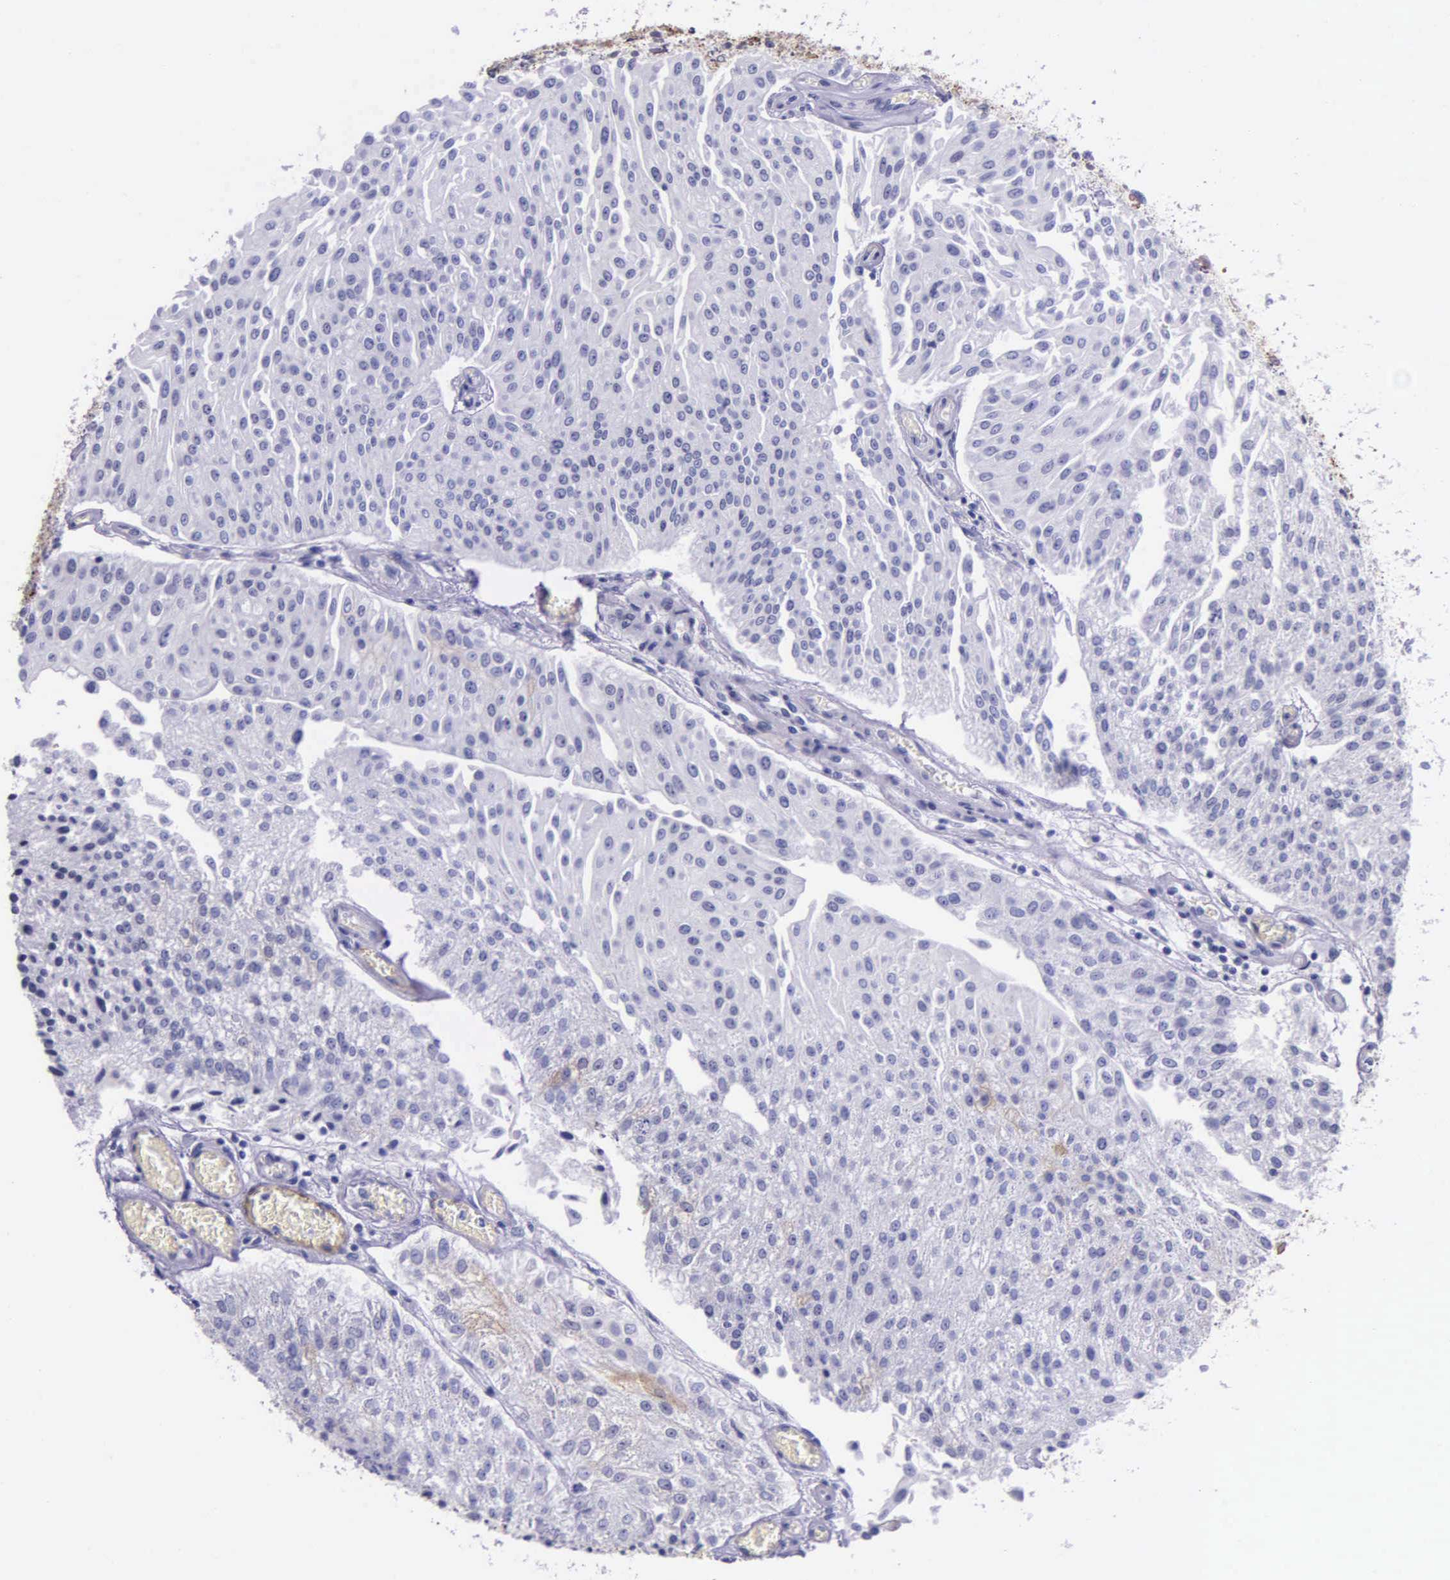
{"staining": {"intensity": "negative", "quantity": "none", "location": "none"}, "tissue": "urothelial cancer", "cell_type": "Tumor cells", "image_type": "cancer", "snomed": [{"axis": "morphology", "description": "Urothelial carcinoma, Low grade"}, {"axis": "topography", "description": "Urinary bladder"}], "caption": "Micrograph shows no significant protein staining in tumor cells of urothelial carcinoma (low-grade). (Brightfield microscopy of DAB (3,3'-diaminobenzidine) immunohistochemistry (IHC) at high magnification).", "gene": "AHNAK2", "patient": {"sex": "male", "age": 86}}